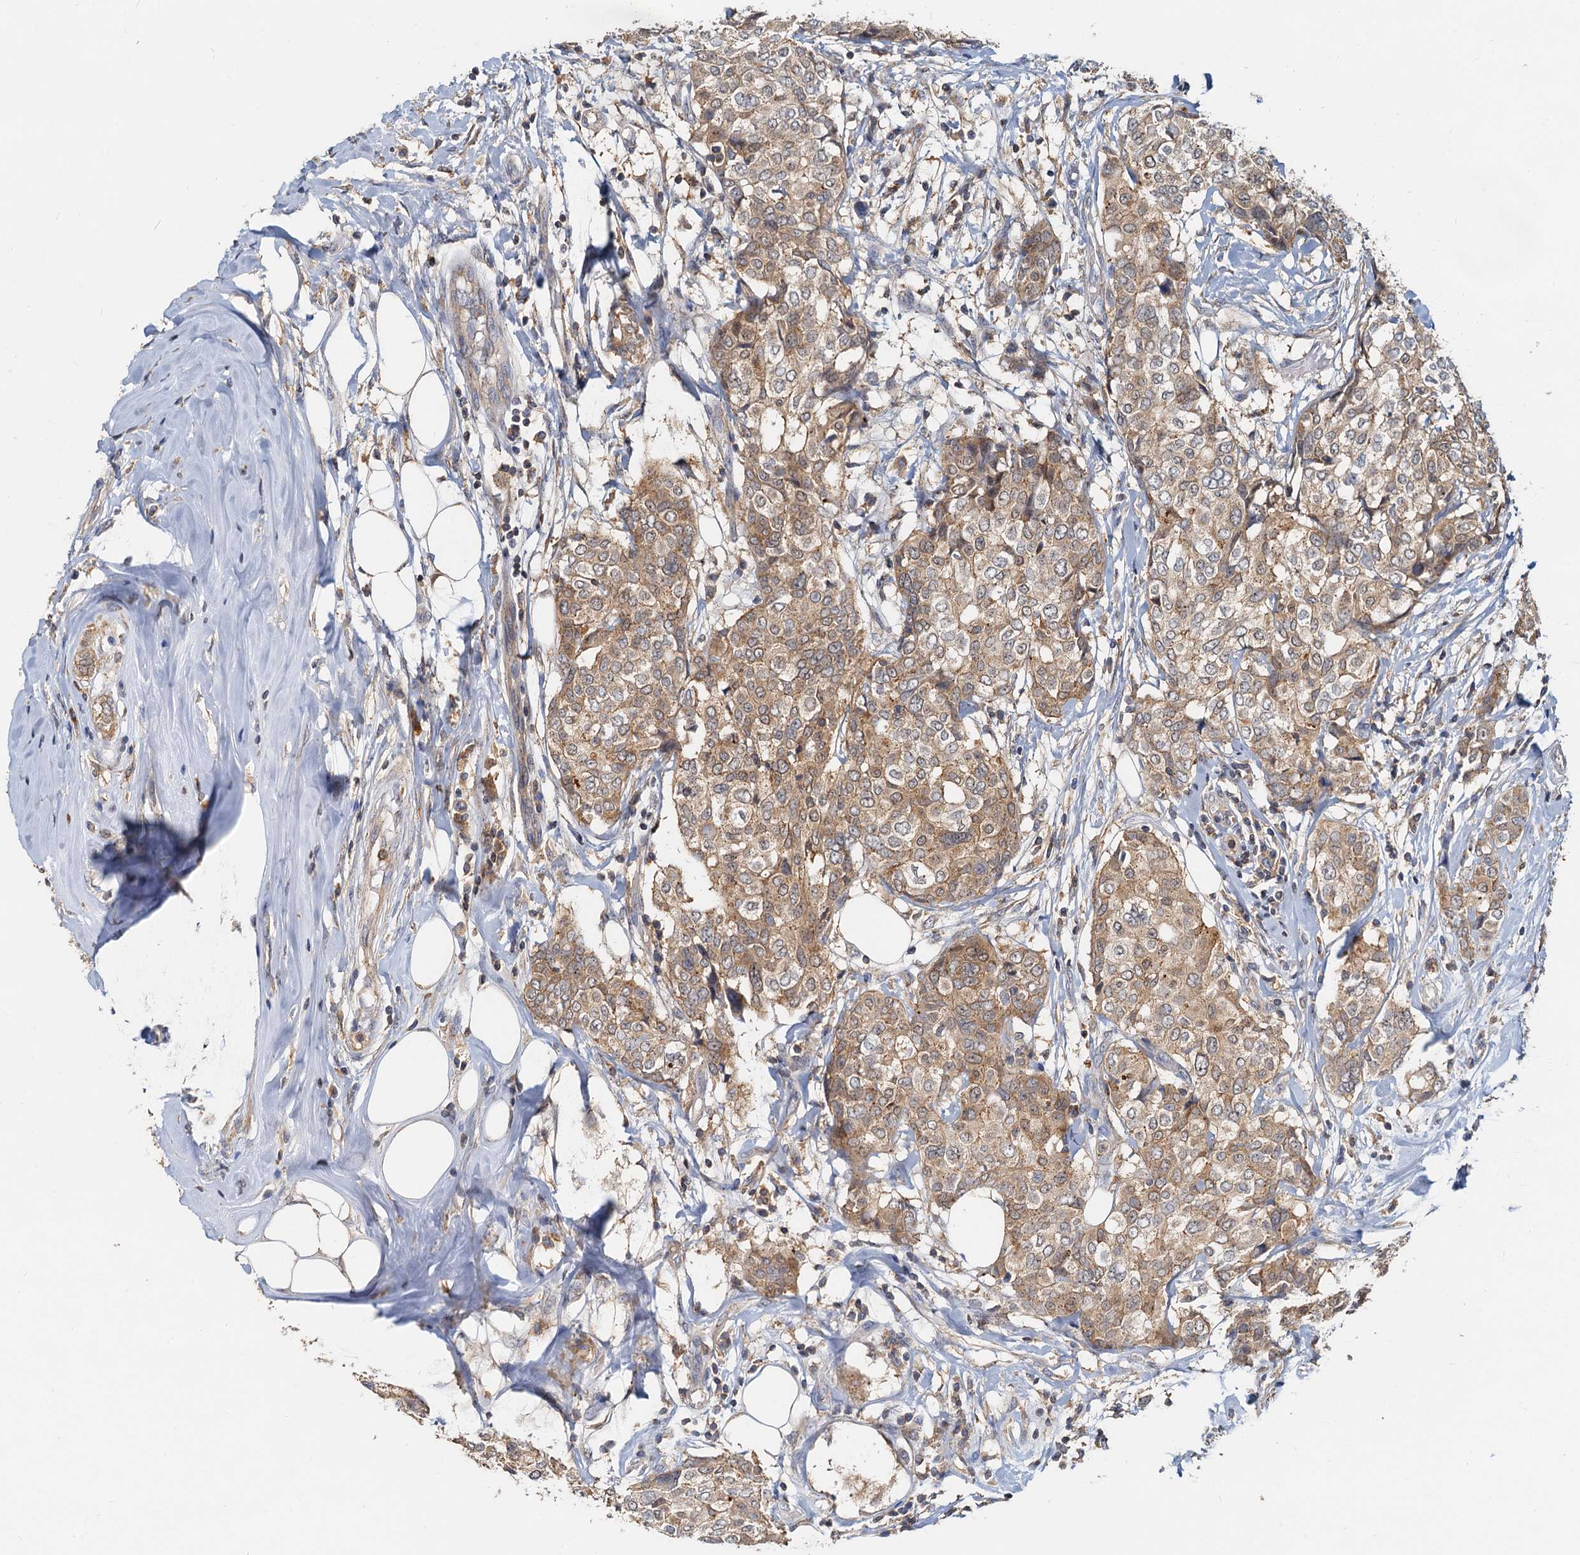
{"staining": {"intensity": "moderate", "quantity": ">75%", "location": "cytoplasmic/membranous"}, "tissue": "breast cancer", "cell_type": "Tumor cells", "image_type": "cancer", "snomed": [{"axis": "morphology", "description": "Lobular carcinoma"}, {"axis": "topography", "description": "Breast"}], "caption": "Immunohistochemical staining of breast cancer displays moderate cytoplasmic/membranous protein staining in about >75% of tumor cells.", "gene": "TOLLIP", "patient": {"sex": "female", "age": 51}}